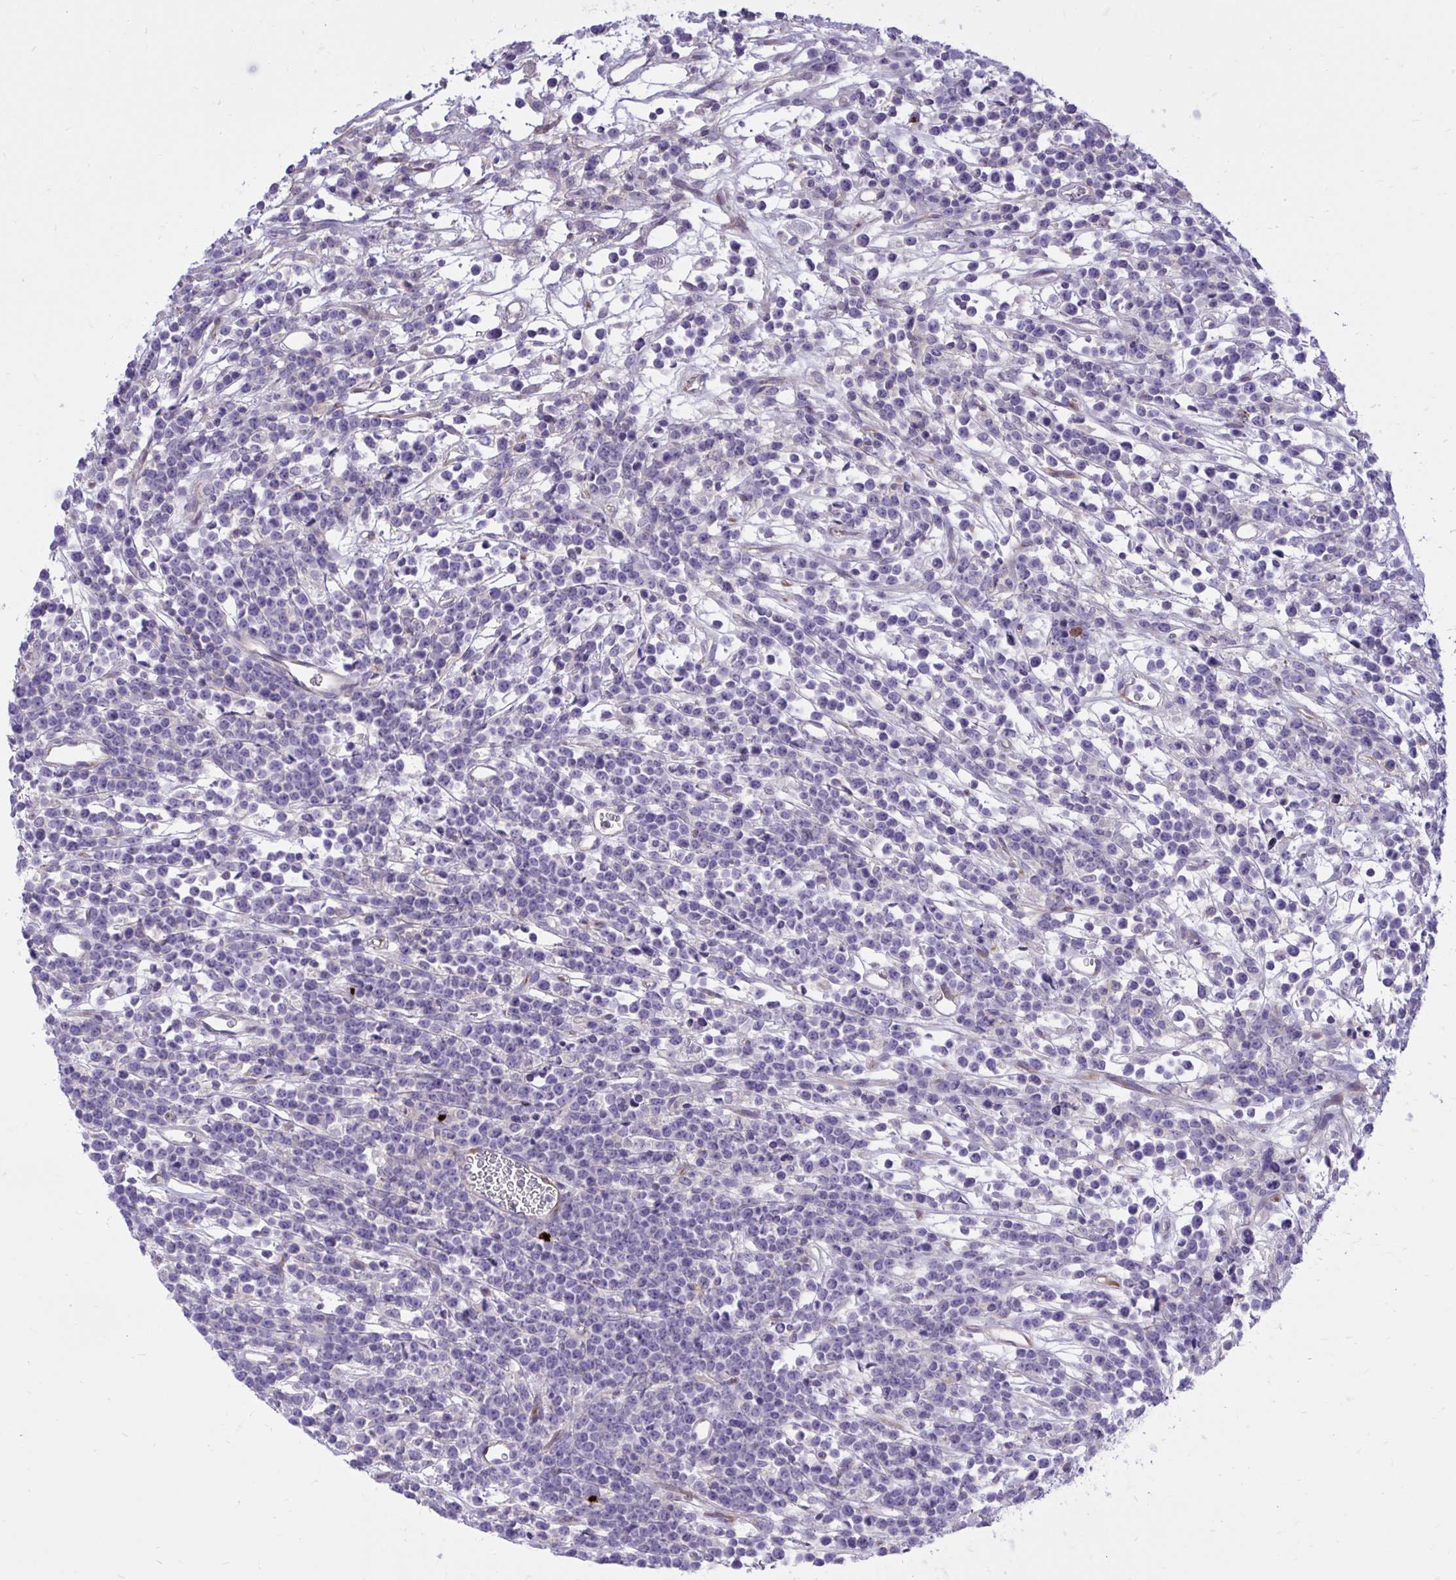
{"staining": {"intensity": "negative", "quantity": "none", "location": "none"}, "tissue": "lymphoma", "cell_type": "Tumor cells", "image_type": "cancer", "snomed": [{"axis": "morphology", "description": "Malignant lymphoma, non-Hodgkin's type, High grade"}, {"axis": "topography", "description": "Ovary"}], "caption": "Immunohistochemical staining of high-grade malignant lymphoma, non-Hodgkin's type exhibits no significant expression in tumor cells.", "gene": "TP53I11", "patient": {"sex": "female", "age": 56}}